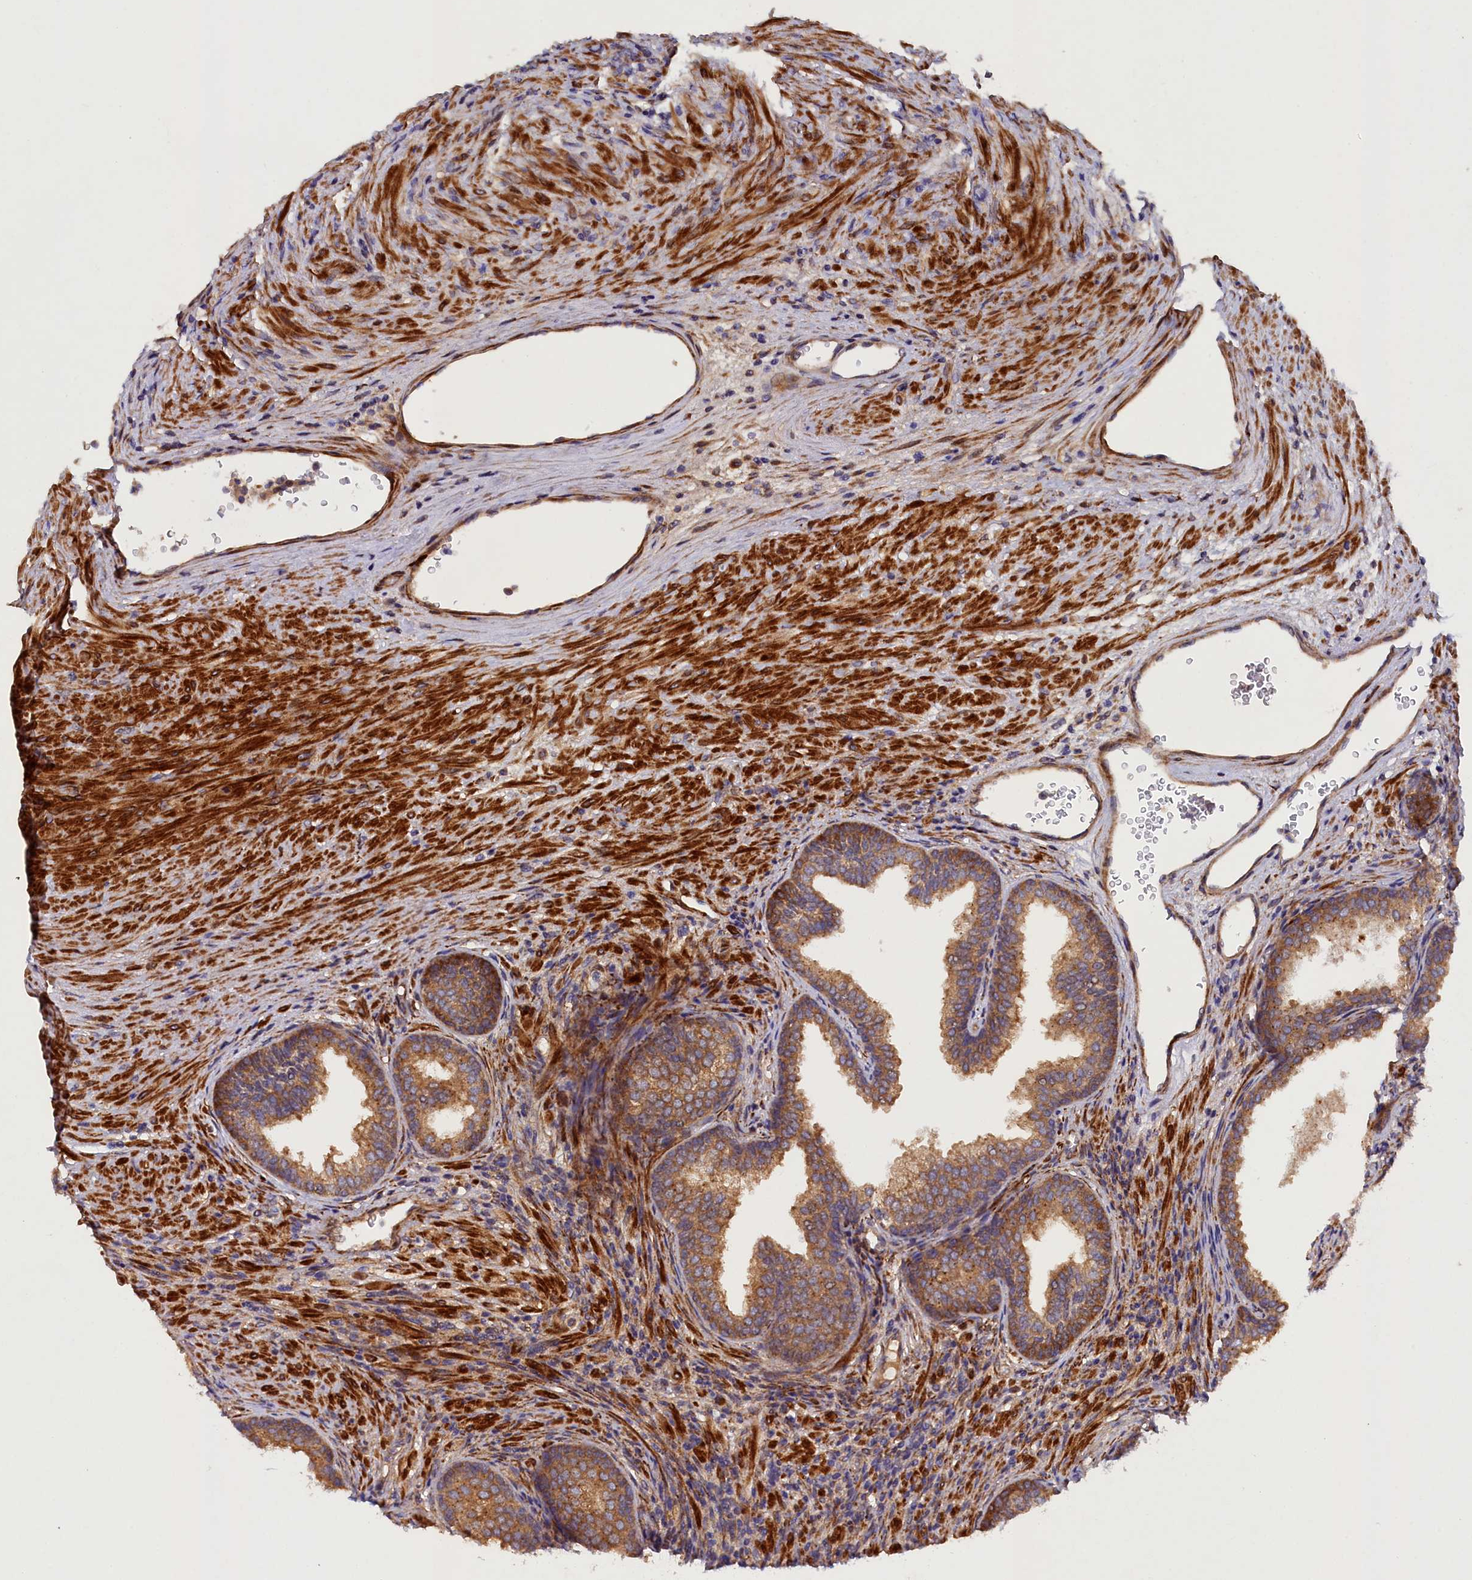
{"staining": {"intensity": "moderate", "quantity": ">75%", "location": "cytoplasmic/membranous"}, "tissue": "prostate", "cell_type": "Glandular cells", "image_type": "normal", "snomed": [{"axis": "morphology", "description": "Normal tissue, NOS"}, {"axis": "topography", "description": "Prostate"}], "caption": "Immunohistochemistry staining of normal prostate, which displays medium levels of moderate cytoplasmic/membranous positivity in about >75% of glandular cells indicating moderate cytoplasmic/membranous protein staining. The staining was performed using DAB (brown) for protein detection and nuclei were counterstained in hematoxylin (blue).", "gene": "ARRDC4", "patient": {"sex": "male", "age": 76}}